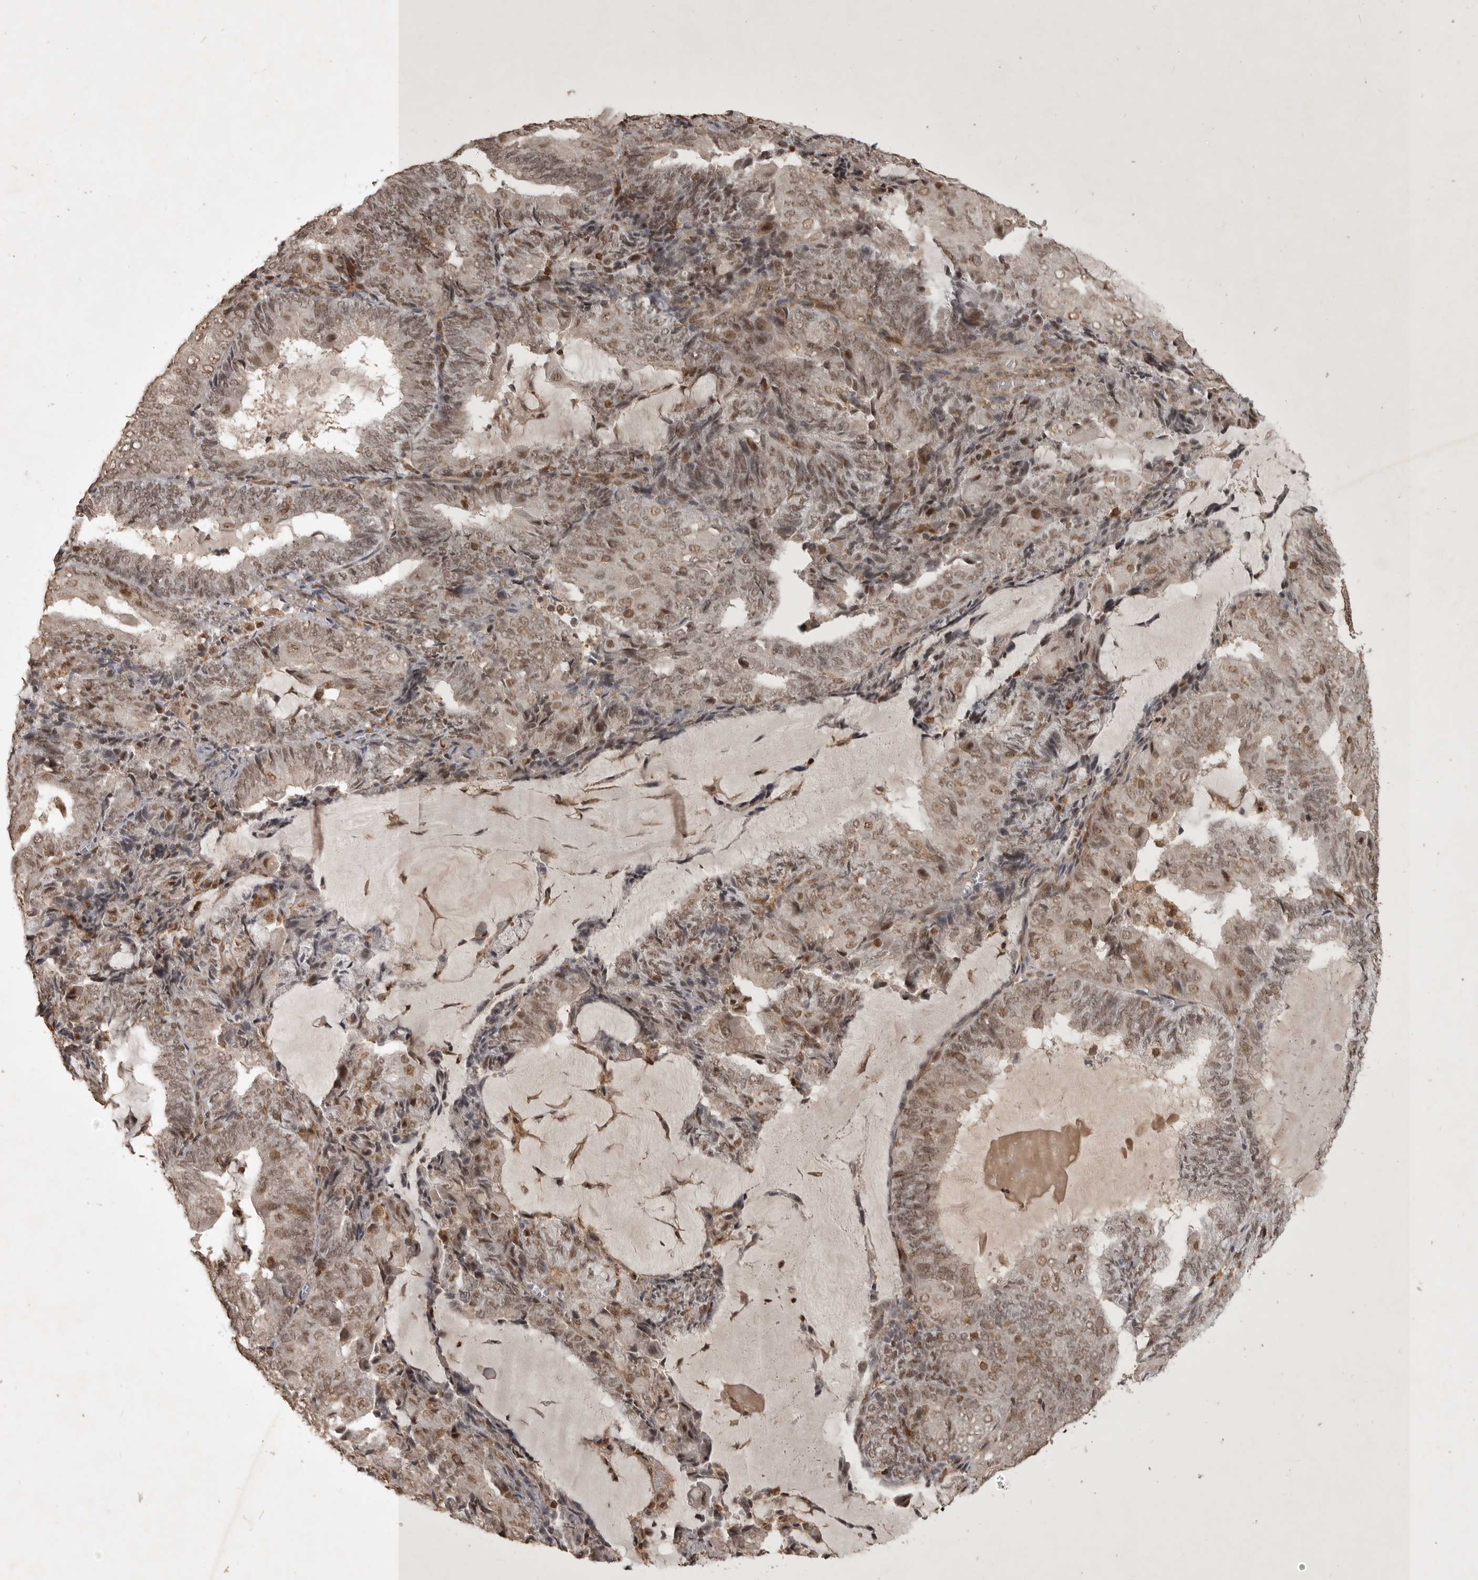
{"staining": {"intensity": "moderate", "quantity": ">75%", "location": "nuclear"}, "tissue": "endometrial cancer", "cell_type": "Tumor cells", "image_type": "cancer", "snomed": [{"axis": "morphology", "description": "Adenocarcinoma, NOS"}, {"axis": "topography", "description": "Endometrium"}], "caption": "Human endometrial cancer stained for a protein (brown) shows moderate nuclear positive staining in approximately >75% of tumor cells.", "gene": "CBLL1", "patient": {"sex": "female", "age": 81}}